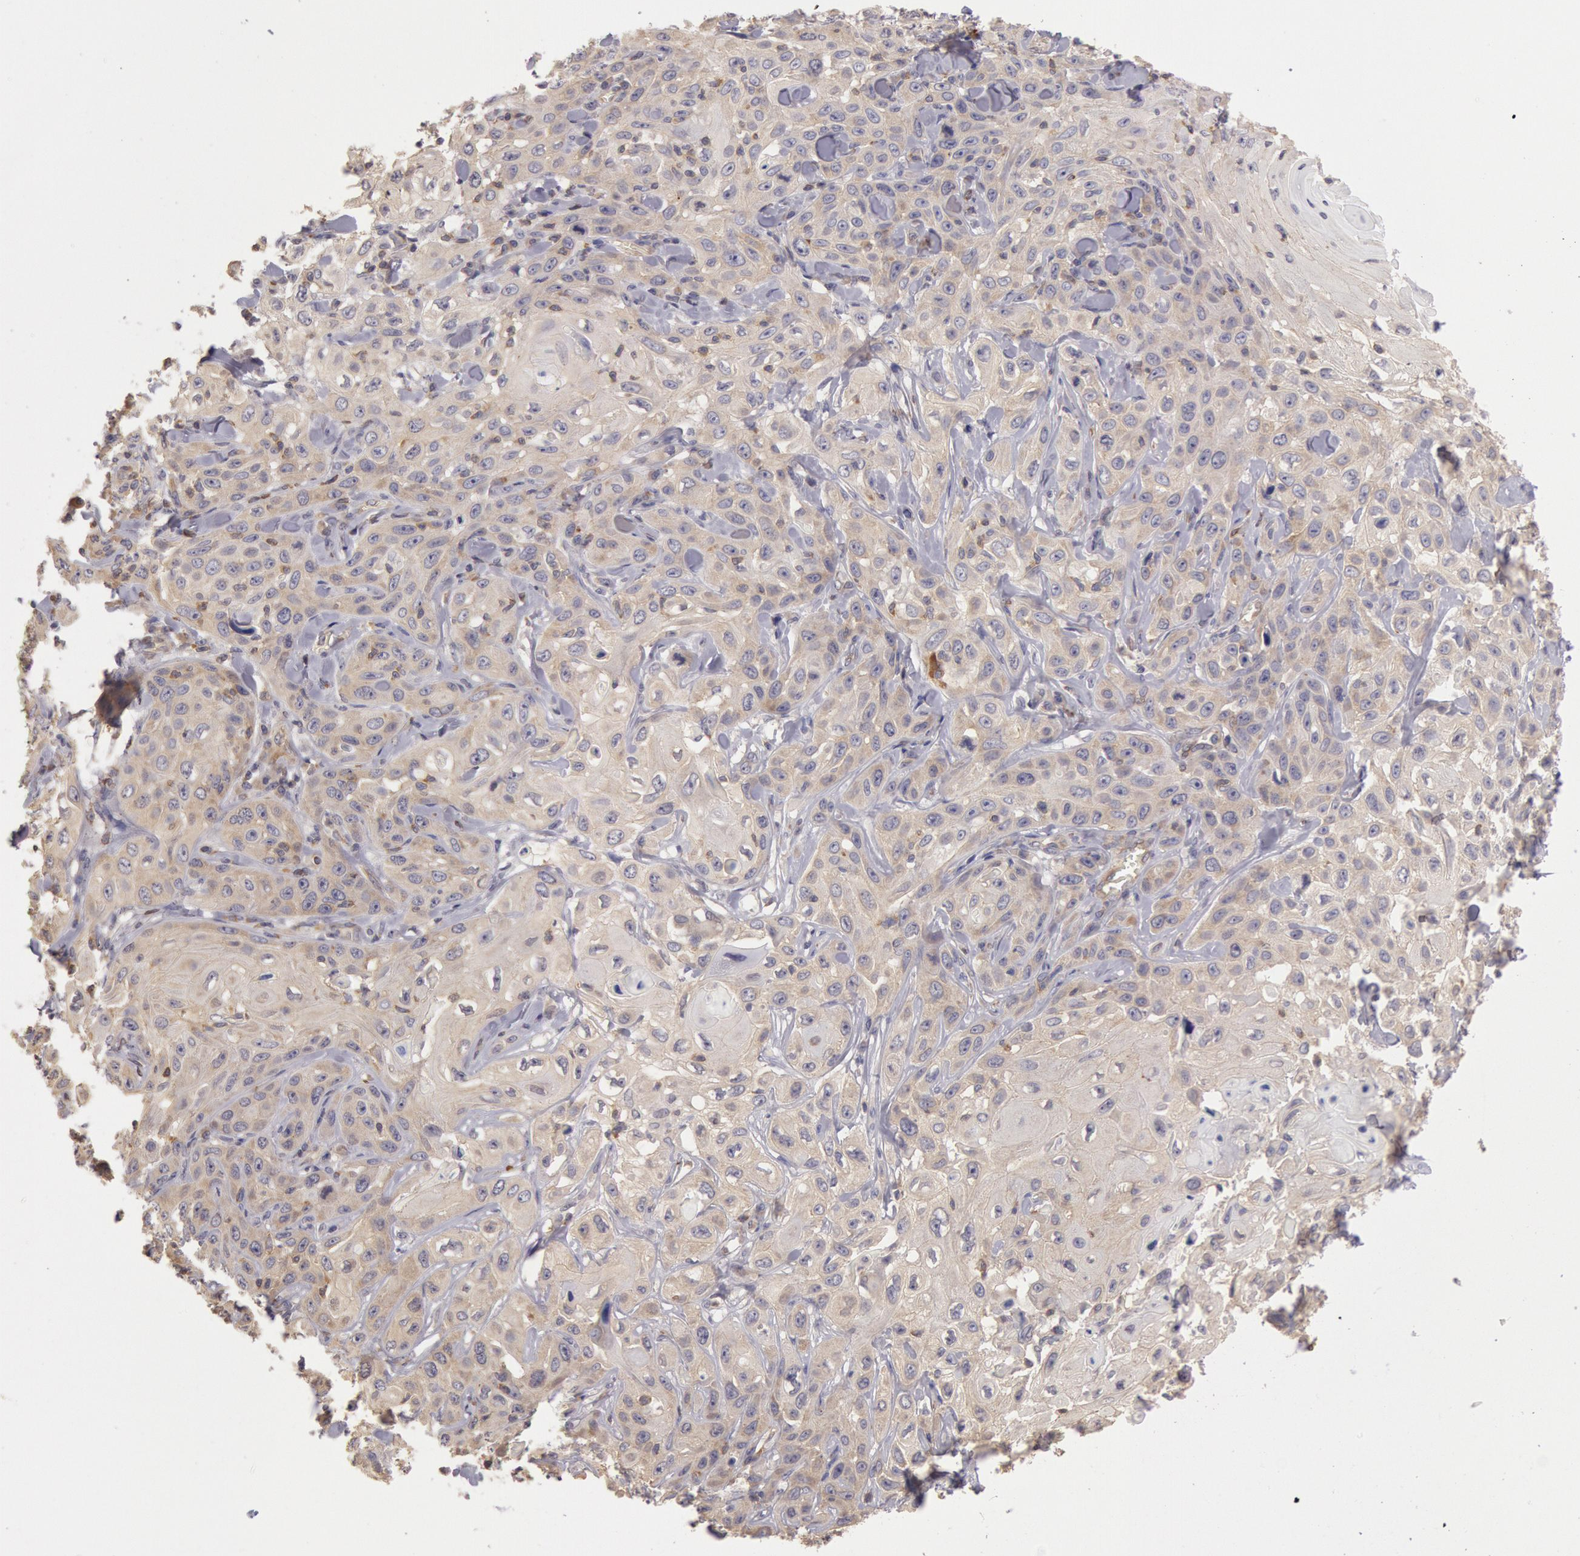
{"staining": {"intensity": "weak", "quantity": ">75%", "location": "cytoplasmic/membranous"}, "tissue": "skin cancer", "cell_type": "Tumor cells", "image_type": "cancer", "snomed": [{"axis": "morphology", "description": "Squamous cell carcinoma, NOS"}, {"axis": "topography", "description": "Skin"}], "caption": "DAB immunohistochemical staining of skin cancer (squamous cell carcinoma) displays weak cytoplasmic/membranous protein positivity in about >75% of tumor cells.", "gene": "NMT2", "patient": {"sex": "male", "age": 84}}